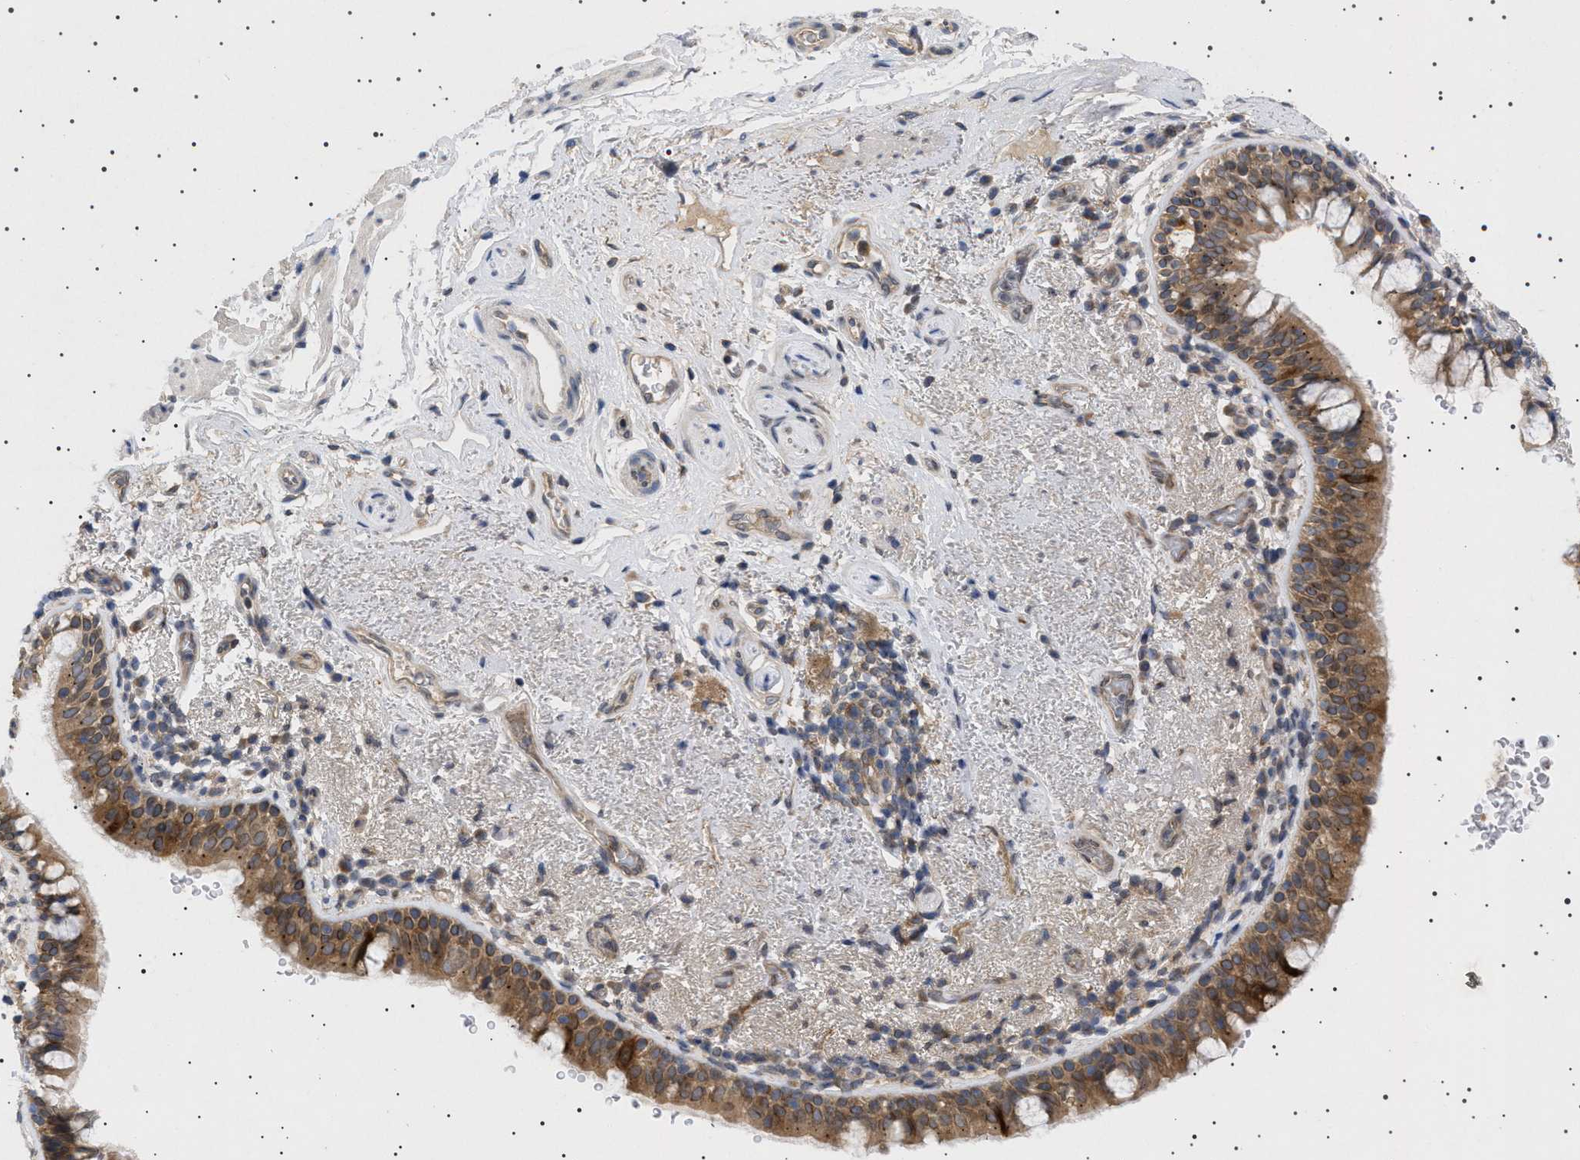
{"staining": {"intensity": "moderate", "quantity": ">75%", "location": "cytoplasmic/membranous"}, "tissue": "bronchus", "cell_type": "Respiratory epithelial cells", "image_type": "normal", "snomed": [{"axis": "morphology", "description": "Normal tissue, NOS"}, {"axis": "morphology", "description": "Inflammation, NOS"}, {"axis": "topography", "description": "Cartilage tissue"}, {"axis": "topography", "description": "Bronchus"}], "caption": "Protein positivity by IHC shows moderate cytoplasmic/membranous positivity in approximately >75% of respiratory epithelial cells in unremarkable bronchus.", "gene": "NUP93", "patient": {"sex": "male", "age": 77}}